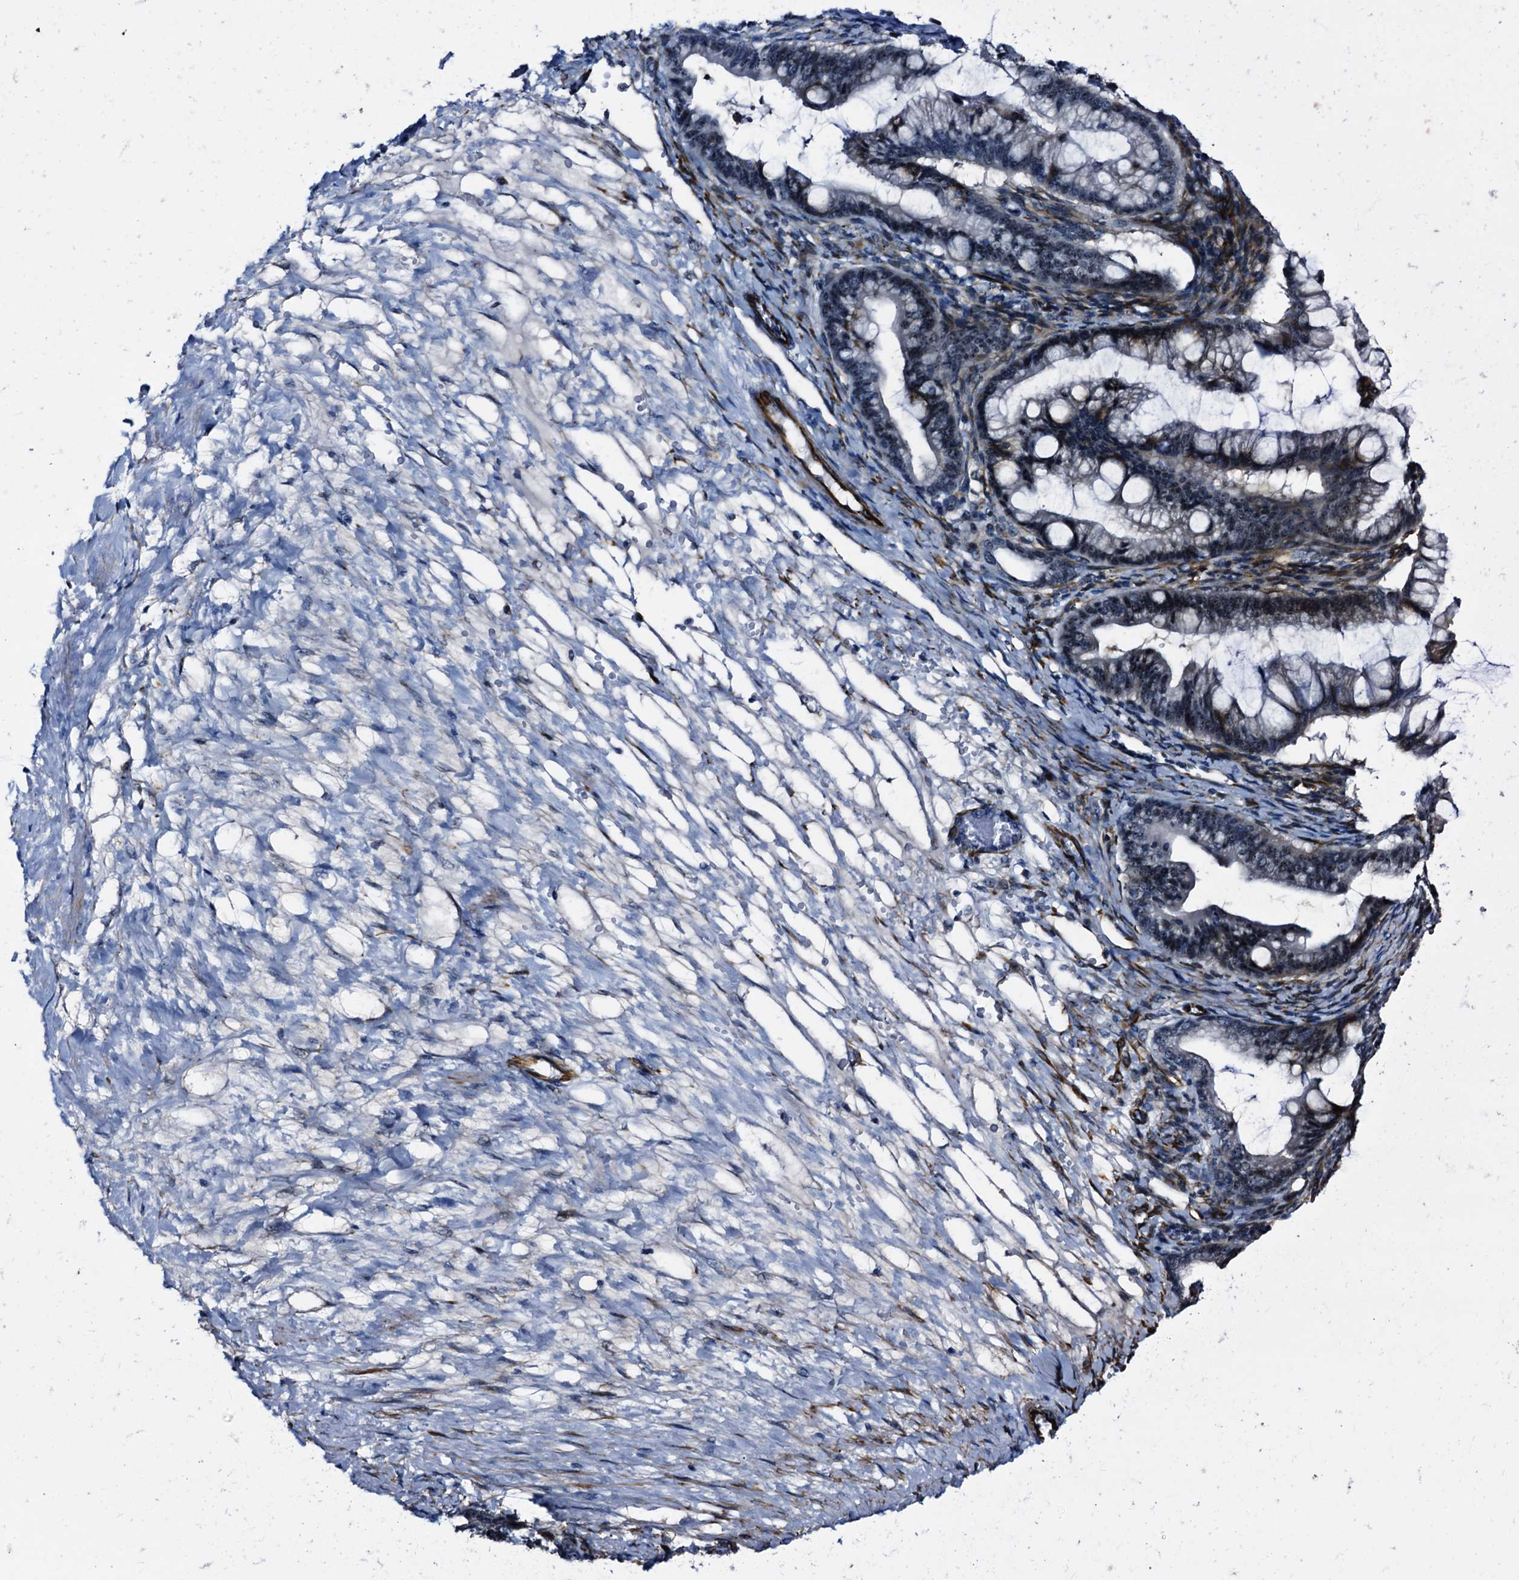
{"staining": {"intensity": "negative", "quantity": "none", "location": "none"}, "tissue": "ovarian cancer", "cell_type": "Tumor cells", "image_type": "cancer", "snomed": [{"axis": "morphology", "description": "Cystadenocarcinoma, mucinous, NOS"}, {"axis": "topography", "description": "Ovary"}], "caption": "IHC image of ovarian mucinous cystadenocarcinoma stained for a protein (brown), which shows no staining in tumor cells.", "gene": "EMG1", "patient": {"sex": "female", "age": 73}}